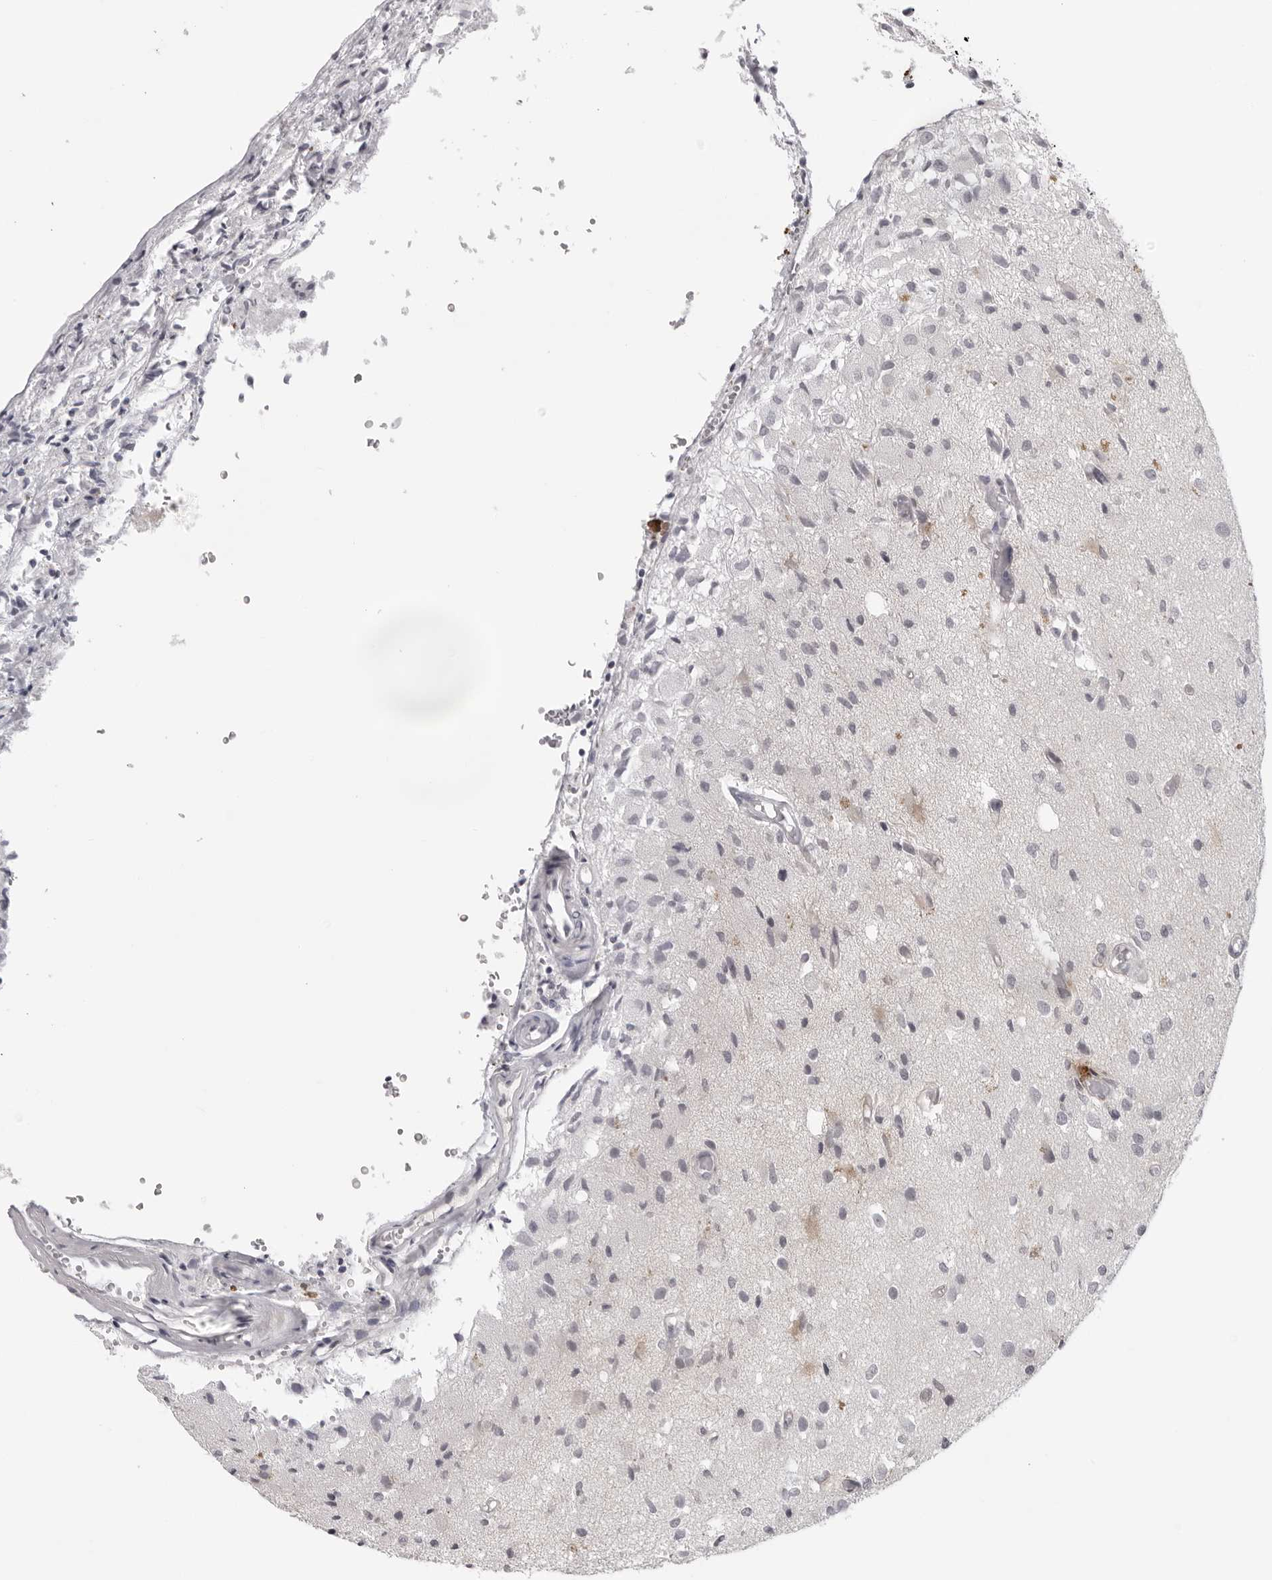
{"staining": {"intensity": "negative", "quantity": "none", "location": "none"}, "tissue": "glioma", "cell_type": "Tumor cells", "image_type": "cancer", "snomed": [{"axis": "morphology", "description": "Normal tissue, NOS"}, {"axis": "morphology", "description": "Glioma, malignant, High grade"}, {"axis": "topography", "description": "Cerebral cortex"}], "caption": "The micrograph shows no staining of tumor cells in glioma. (Brightfield microscopy of DAB (3,3'-diaminobenzidine) immunohistochemistry (IHC) at high magnification).", "gene": "ACP6", "patient": {"sex": "male", "age": 77}}